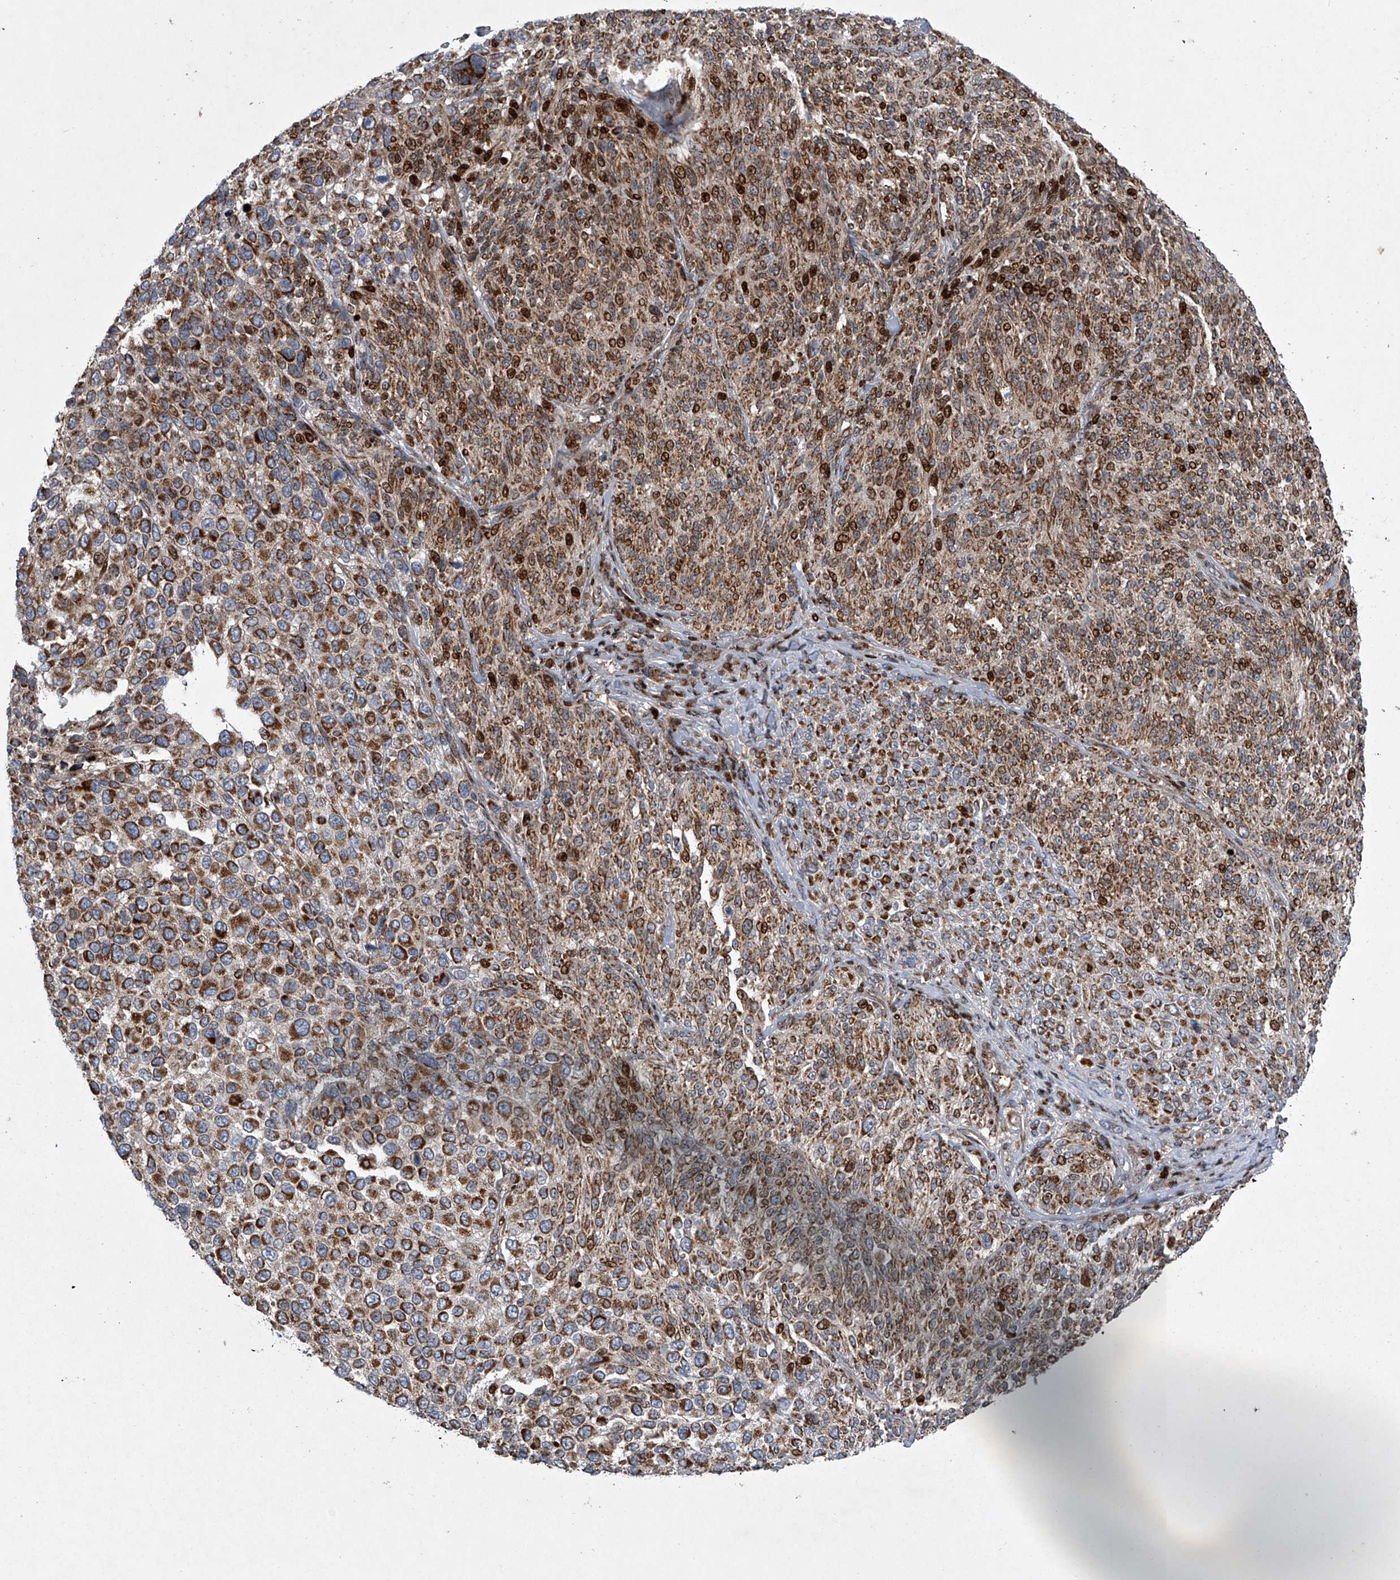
{"staining": {"intensity": "moderate", "quantity": ">75%", "location": "cytoplasmic/membranous,nuclear"}, "tissue": "melanoma", "cell_type": "Tumor cells", "image_type": "cancer", "snomed": [{"axis": "morphology", "description": "Malignant melanoma, NOS"}, {"axis": "topography", "description": "Skin of trunk"}], "caption": "Immunohistochemistry (DAB (3,3'-diaminobenzidine)) staining of malignant melanoma reveals moderate cytoplasmic/membranous and nuclear protein expression in approximately >75% of tumor cells.", "gene": "STRADA", "patient": {"sex": "male", "age": 71}}